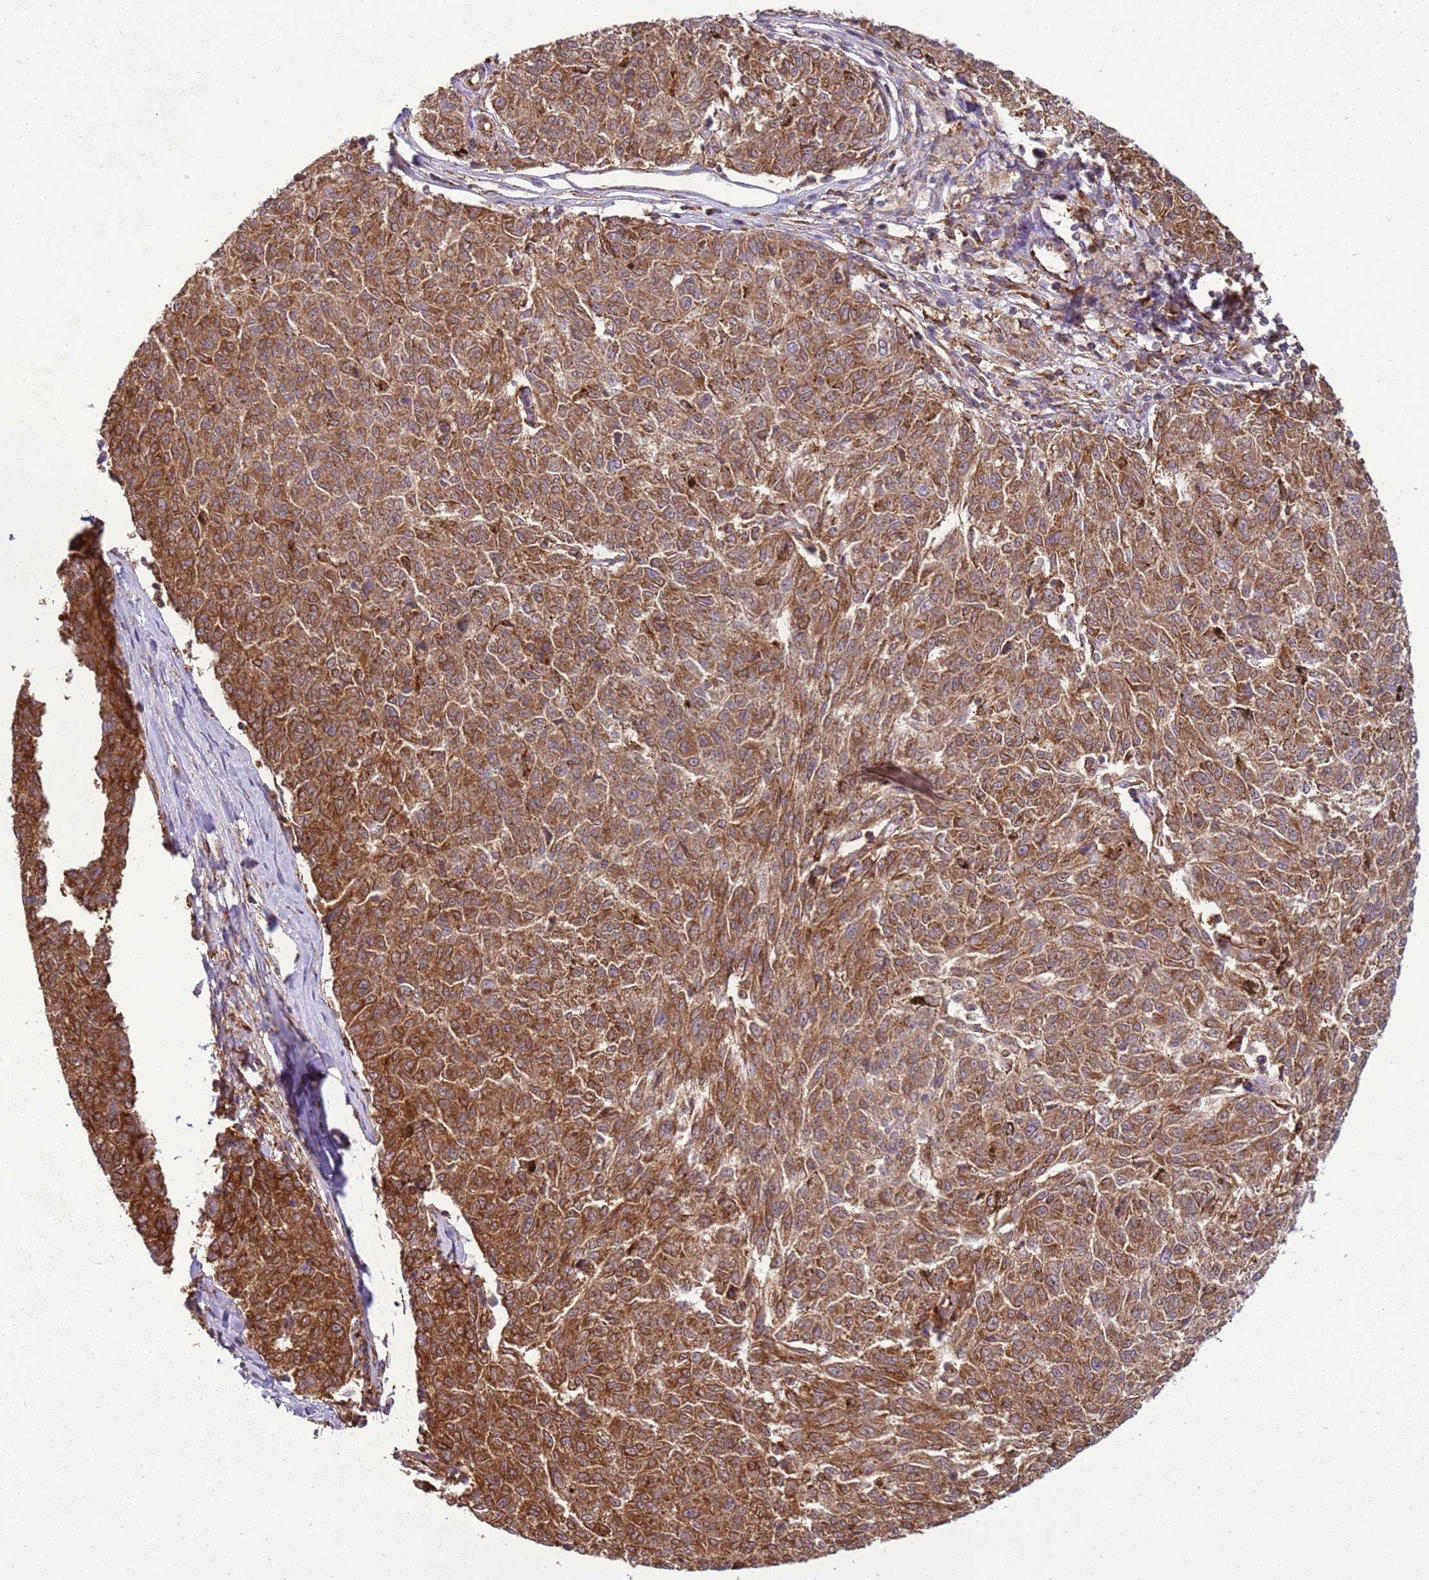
{"staining": {"intensity": "moderate", "quantity": ">75%", "location": "cytoplasmic/membranous"}, "tissue": "melanoma", "cell_type": "Tumor cells", "image_type": "cancer", "snomed": [{"axis": "morphology", "description": "Malignant melanoma, NOS"}, {"axis": "topography", "description": "Skin"}], "caption": "Malignant melanoma stained with a brown dye reveals moderate cytoplasmic/membranous positive staining in approximately >75% of tumor cells.", "gene": "GABRE", "patient": {"sex": "female", "age": 72}}